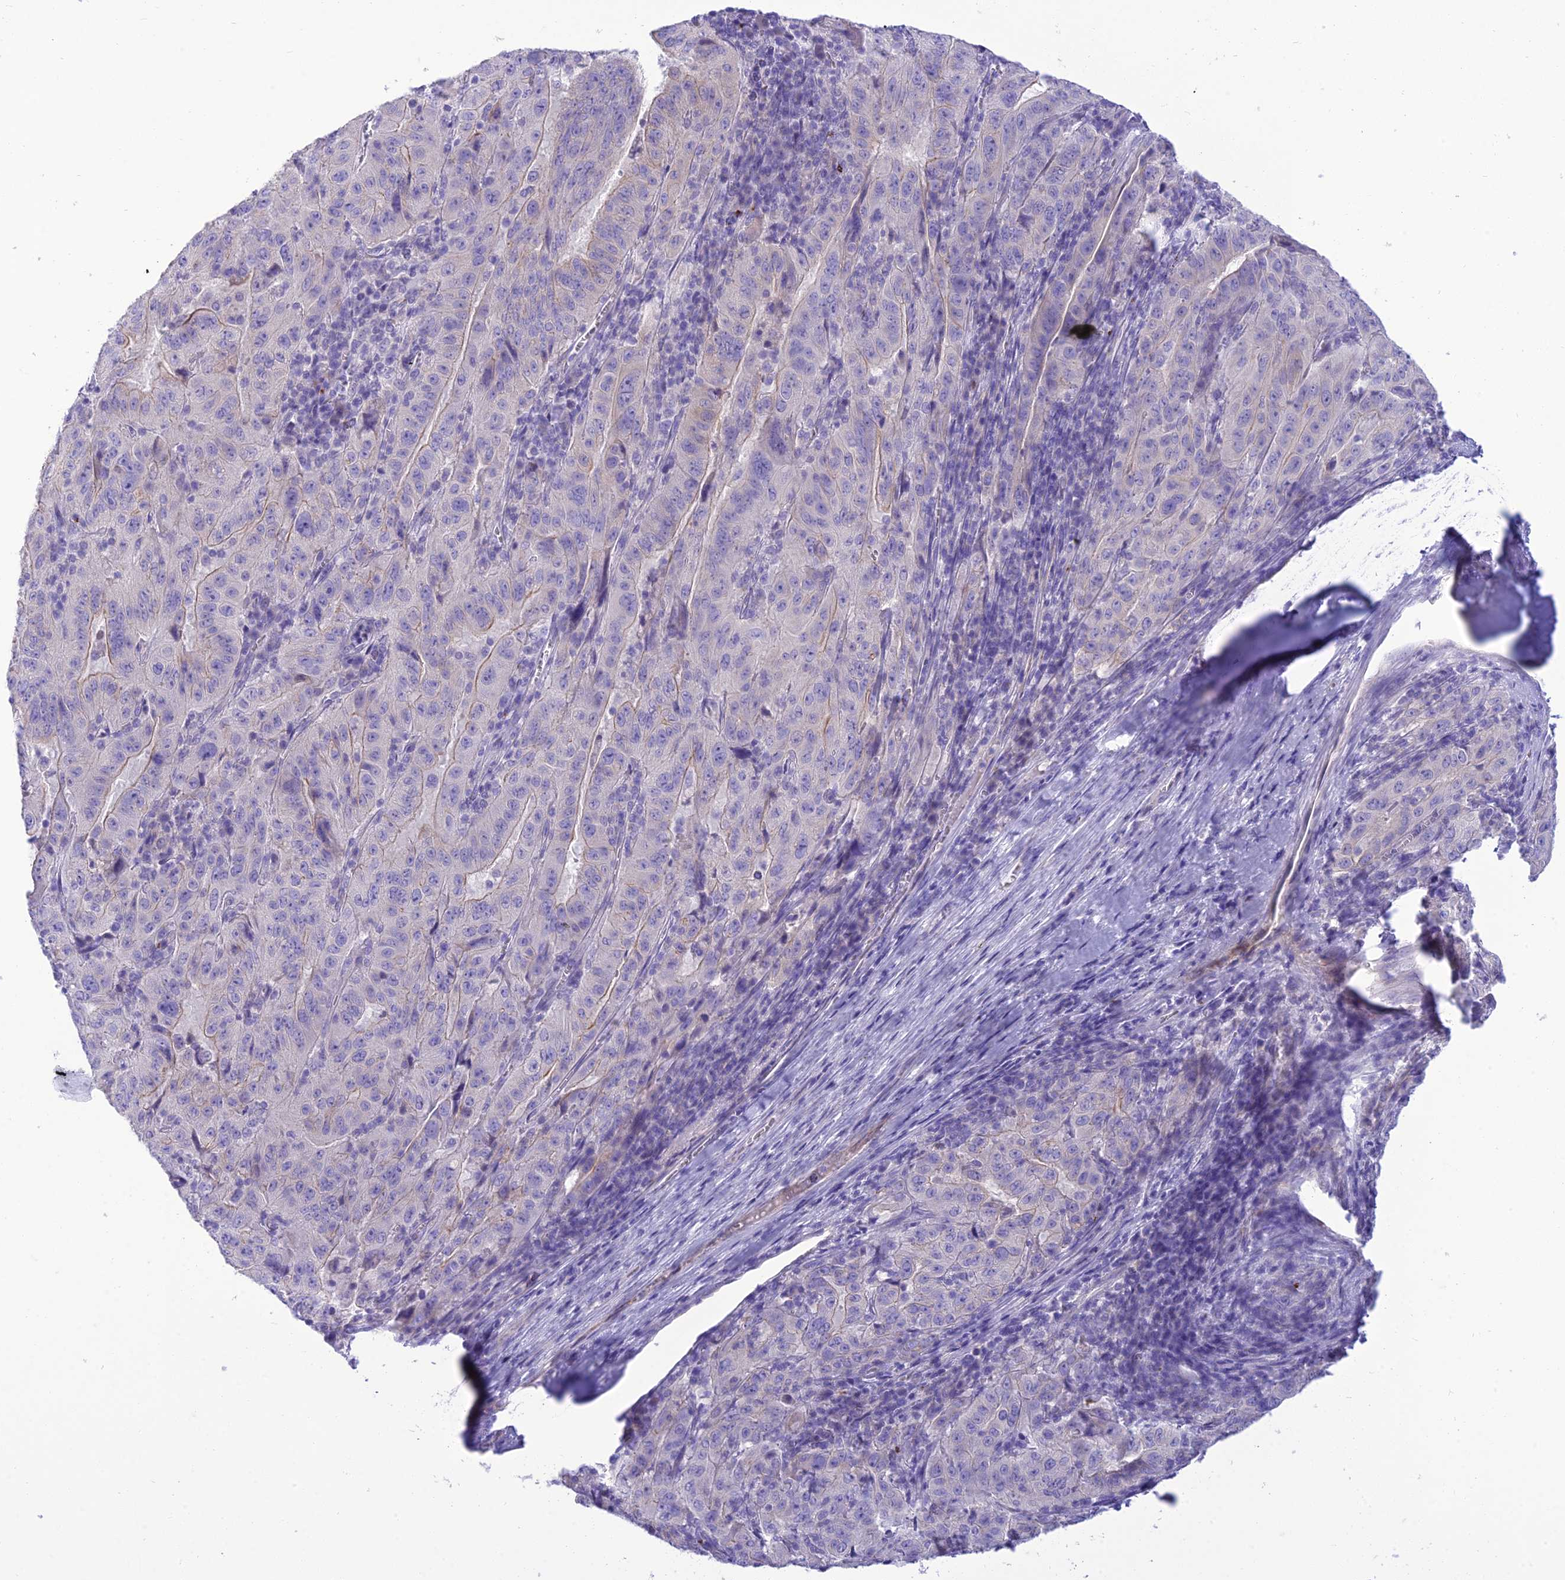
{"staining": {"intensity": "negative", "quantity": "none", "location": "none"}, "tissue": "pancreatic cancer", "cell_type": "Tumor cells", "image_type": "cancer", "snomed": [{"axis": "morphology", "description": "Adenocarcinoma, NOS"}, {"axis": "topography", "description": "Pancreas"}], "caption": "This micrograph is of pancreatic cancer stained with IHC to label a protein in brown with the nuclei are counter-stained blue. There is no expression in tumor cells. The staining is performed using DAB (3,3'-diaminobenzidine) brown chromogen with nuclei counter-stained in using hematoxylin.", "gene": "DHDH", "patient": {"sex": "male", "age": 63}}